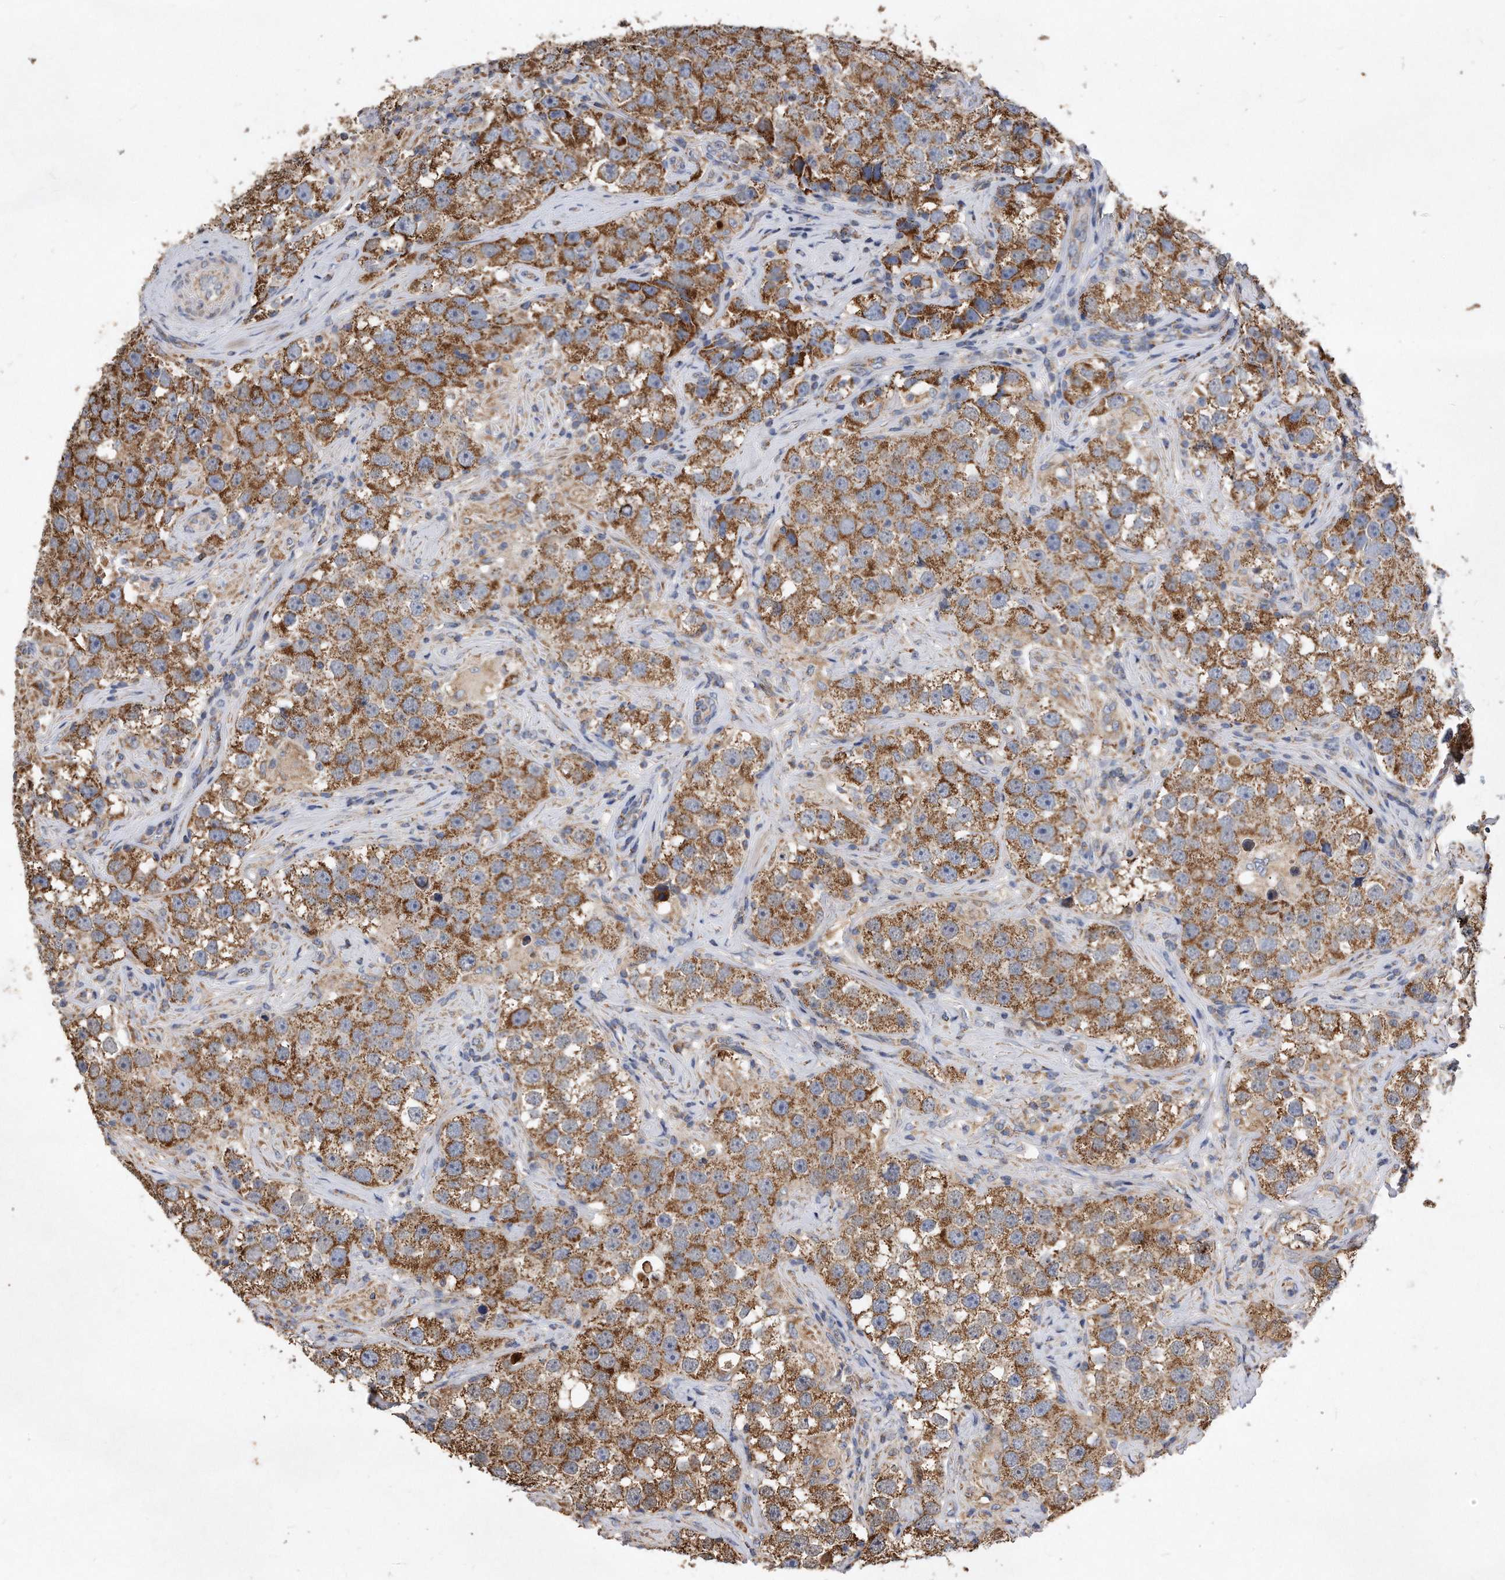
{"staining": {"intensity": "moderate", "quantity": ">75%", "location": "cytoplasmic/membranous"}, "tissue": "testis cancer", "cell_type": "Tumor cells", "image_type": "cancer", "snomed": [{"axis": "morphology", "description": "Seminoma, NOS"}, {"axis": "topography", "description": "Testis"}], "caption": "An image of testis cancer stained for a protein displays moderate cytoplasmic/membranous brown staining in tumor cells.", "gene": "PPP5C", "patient": {"sex": "male", "age": 49}}